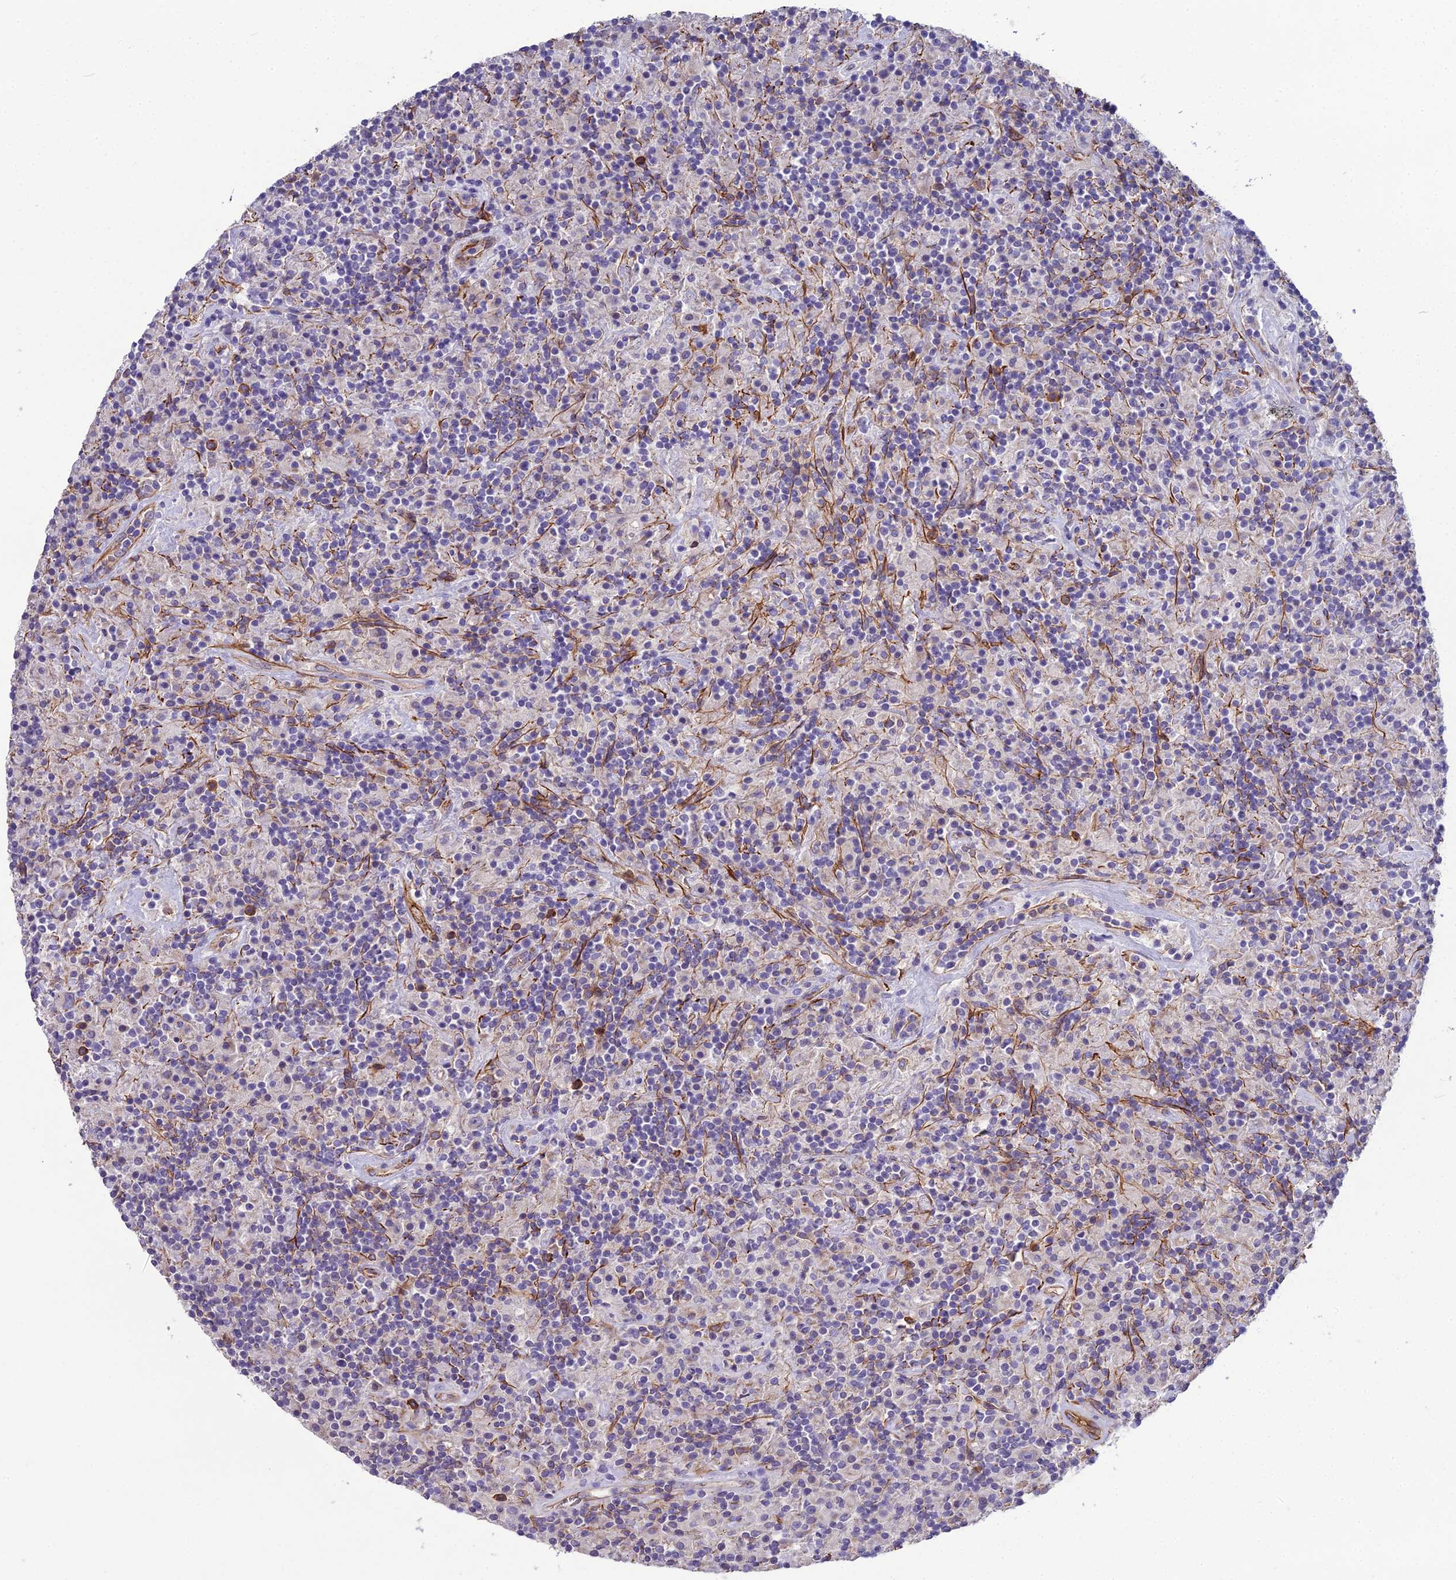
{"staining": {"intensity": "negative", "quantity": "none", "location": "none"}, "tissue": "lymphoma", "cell_type": "Tumor cells", "image_type": "cancer", "snomed": [{"axis": "morphology", "description": "Hodgkin's disease, NOS"}, {"axis": "topography", "description": "Lymph node"}], "caption": "High power microscopy histopathology image of an immunohistochemistry (IHC) image of lymphoma, revealing no significant positivity in tumor cells. (DAB IHC visualized using brightfield microscopy, high magnification).", "gene": "CFAP47", "patient": {"sex": "male", "age": 70}}